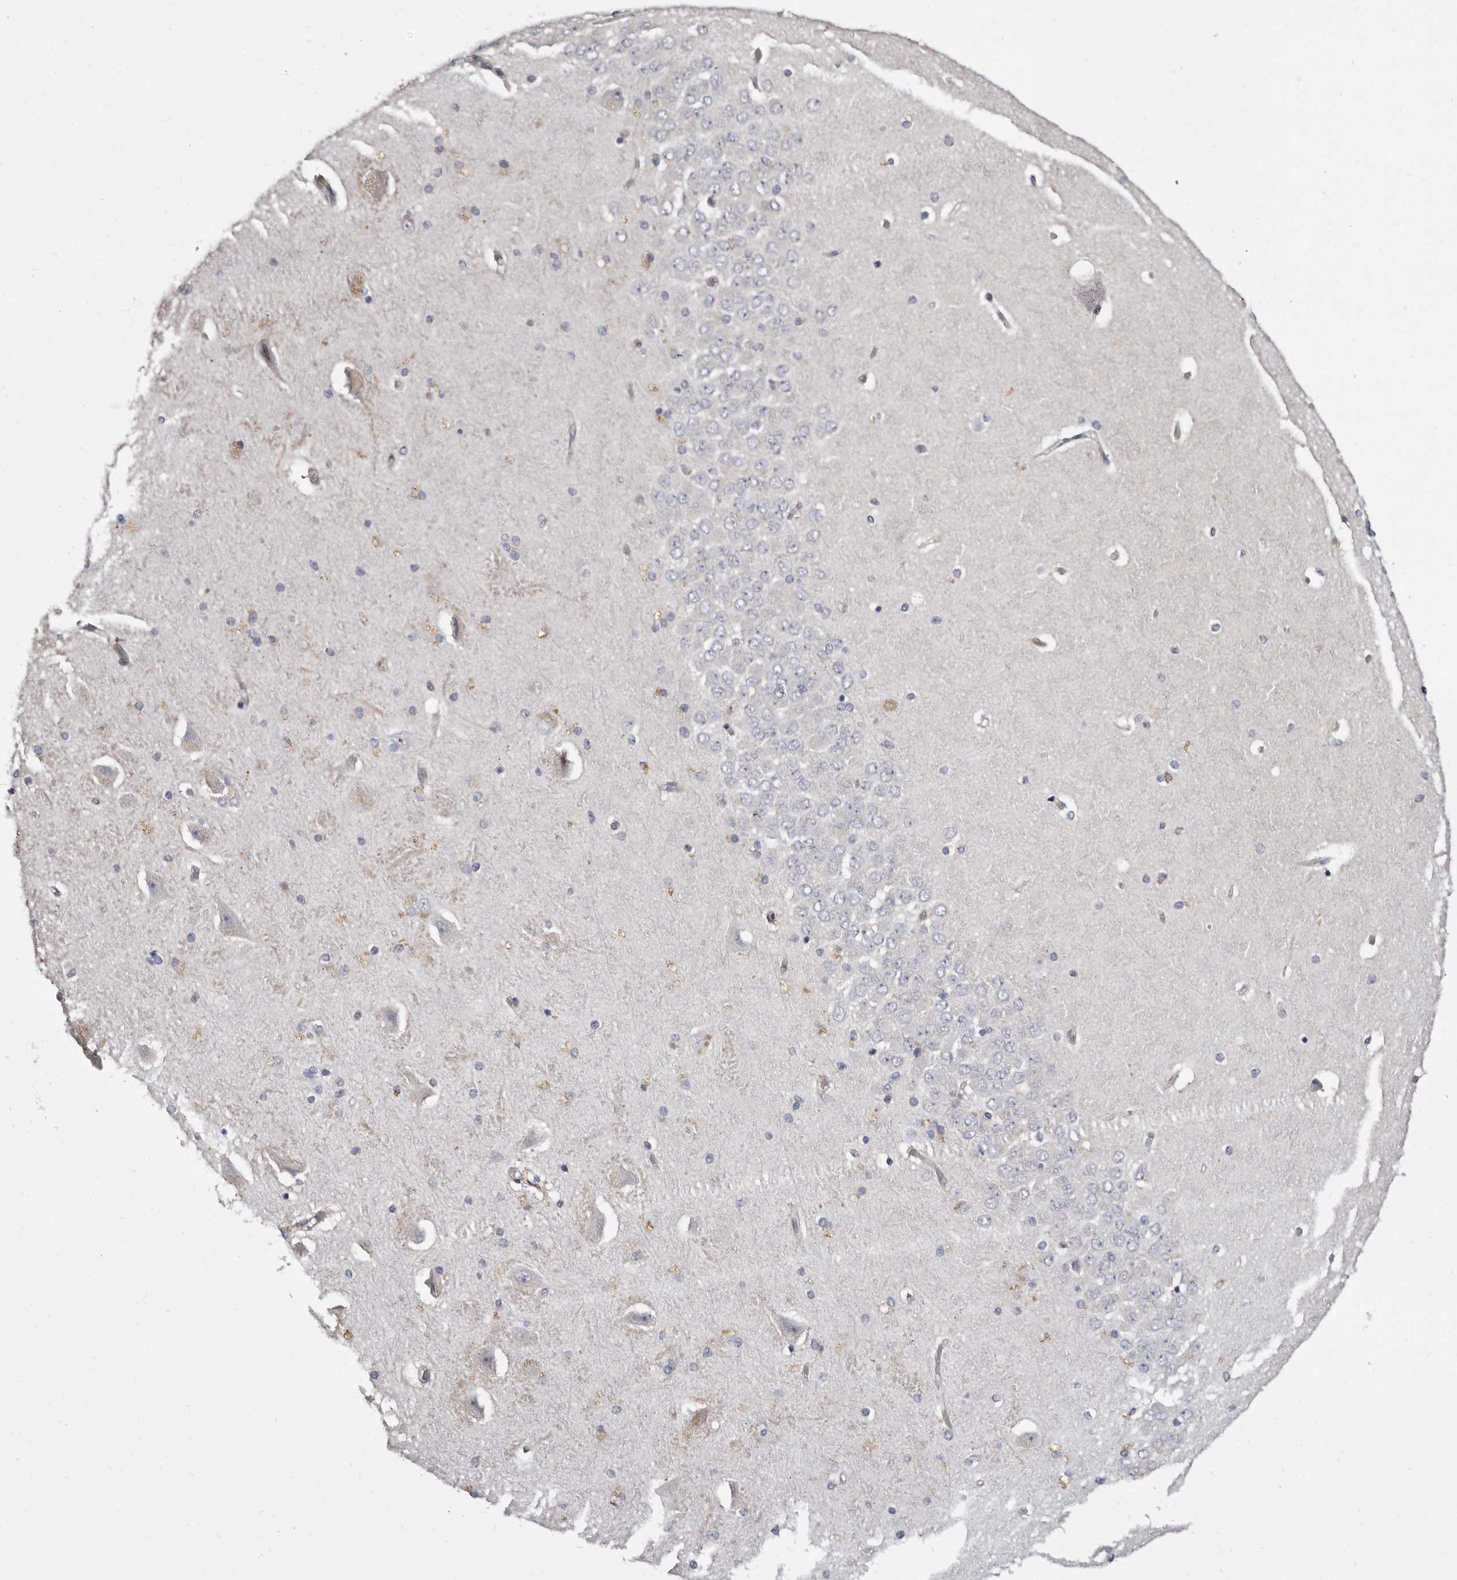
{"staining": {"intensity": "weak", "quantity": "<25%", "location": "cytoplasmic/membranous"}, "tissue": "hippocampus", "cell_type": "Glial cells", "image_type": "normal", "snomed": [{"axis": "morphology", "description": "Normal tissue, NOS"}, {"axis": "topography", "description": "Hippocampus"}], "caption": "IHC micrograph of benign hippocampus: hippocampus stained with DAB (3,3'-diaminobenzidine) exhibits no significant protein staining in glial cells. (Immunohistochemistry (ihc), brightfield microscopy, high magnification).", "gene": "AIDA", "patient": {"sex": "female", "age": 54}}